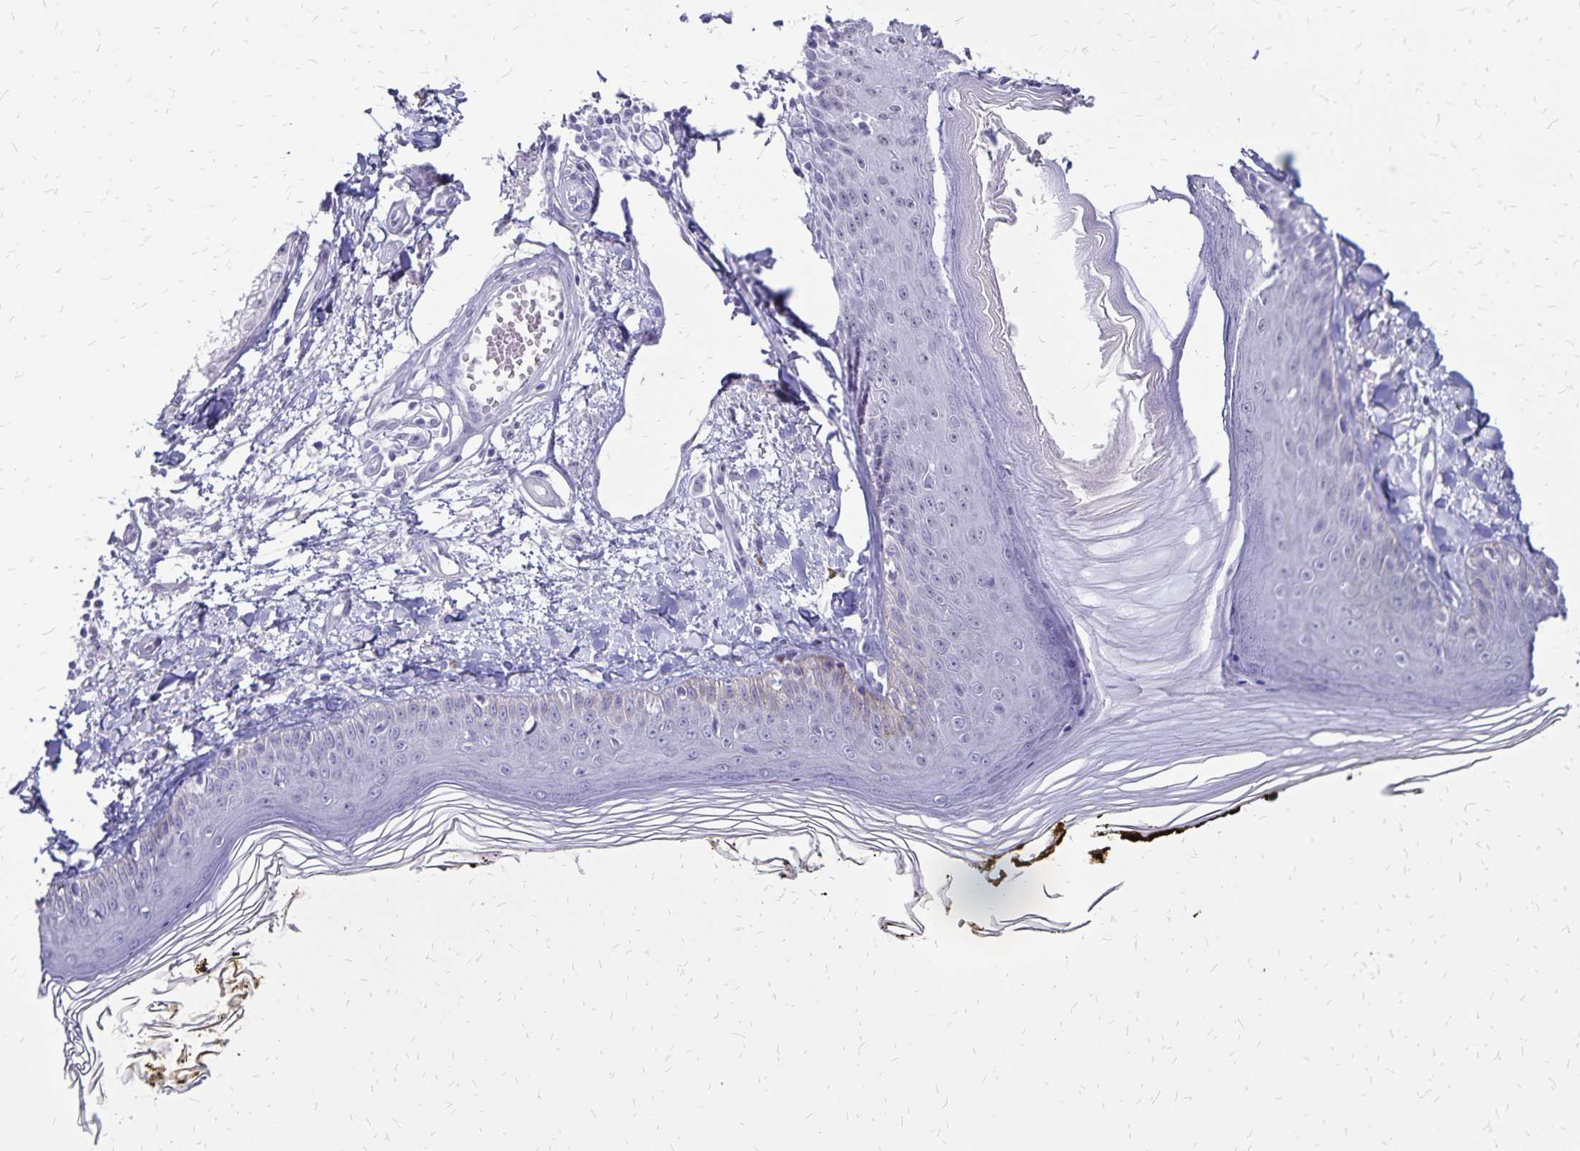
{"staining": {"intensity": "negative", "quantity": "none", "location": "none"}, "tissue": "skin", "cell_type": "Fibroblasts", "image_type": "normal", "snomed": [{"axis": "morphology", "description": "Normal tissue, NOS"}, {"axis": "topography", "description": "Skin"}], "caption": "Fibroblasts are negative for brown protein staining in benign skin. The staining is performed using DAB (3,3'-diaminobenzidine) brown chromogen with nuclei counter-stained in using hematoxylin.", "gene": "HMGB3", "patient": {"sex": "male", "age": 76}}